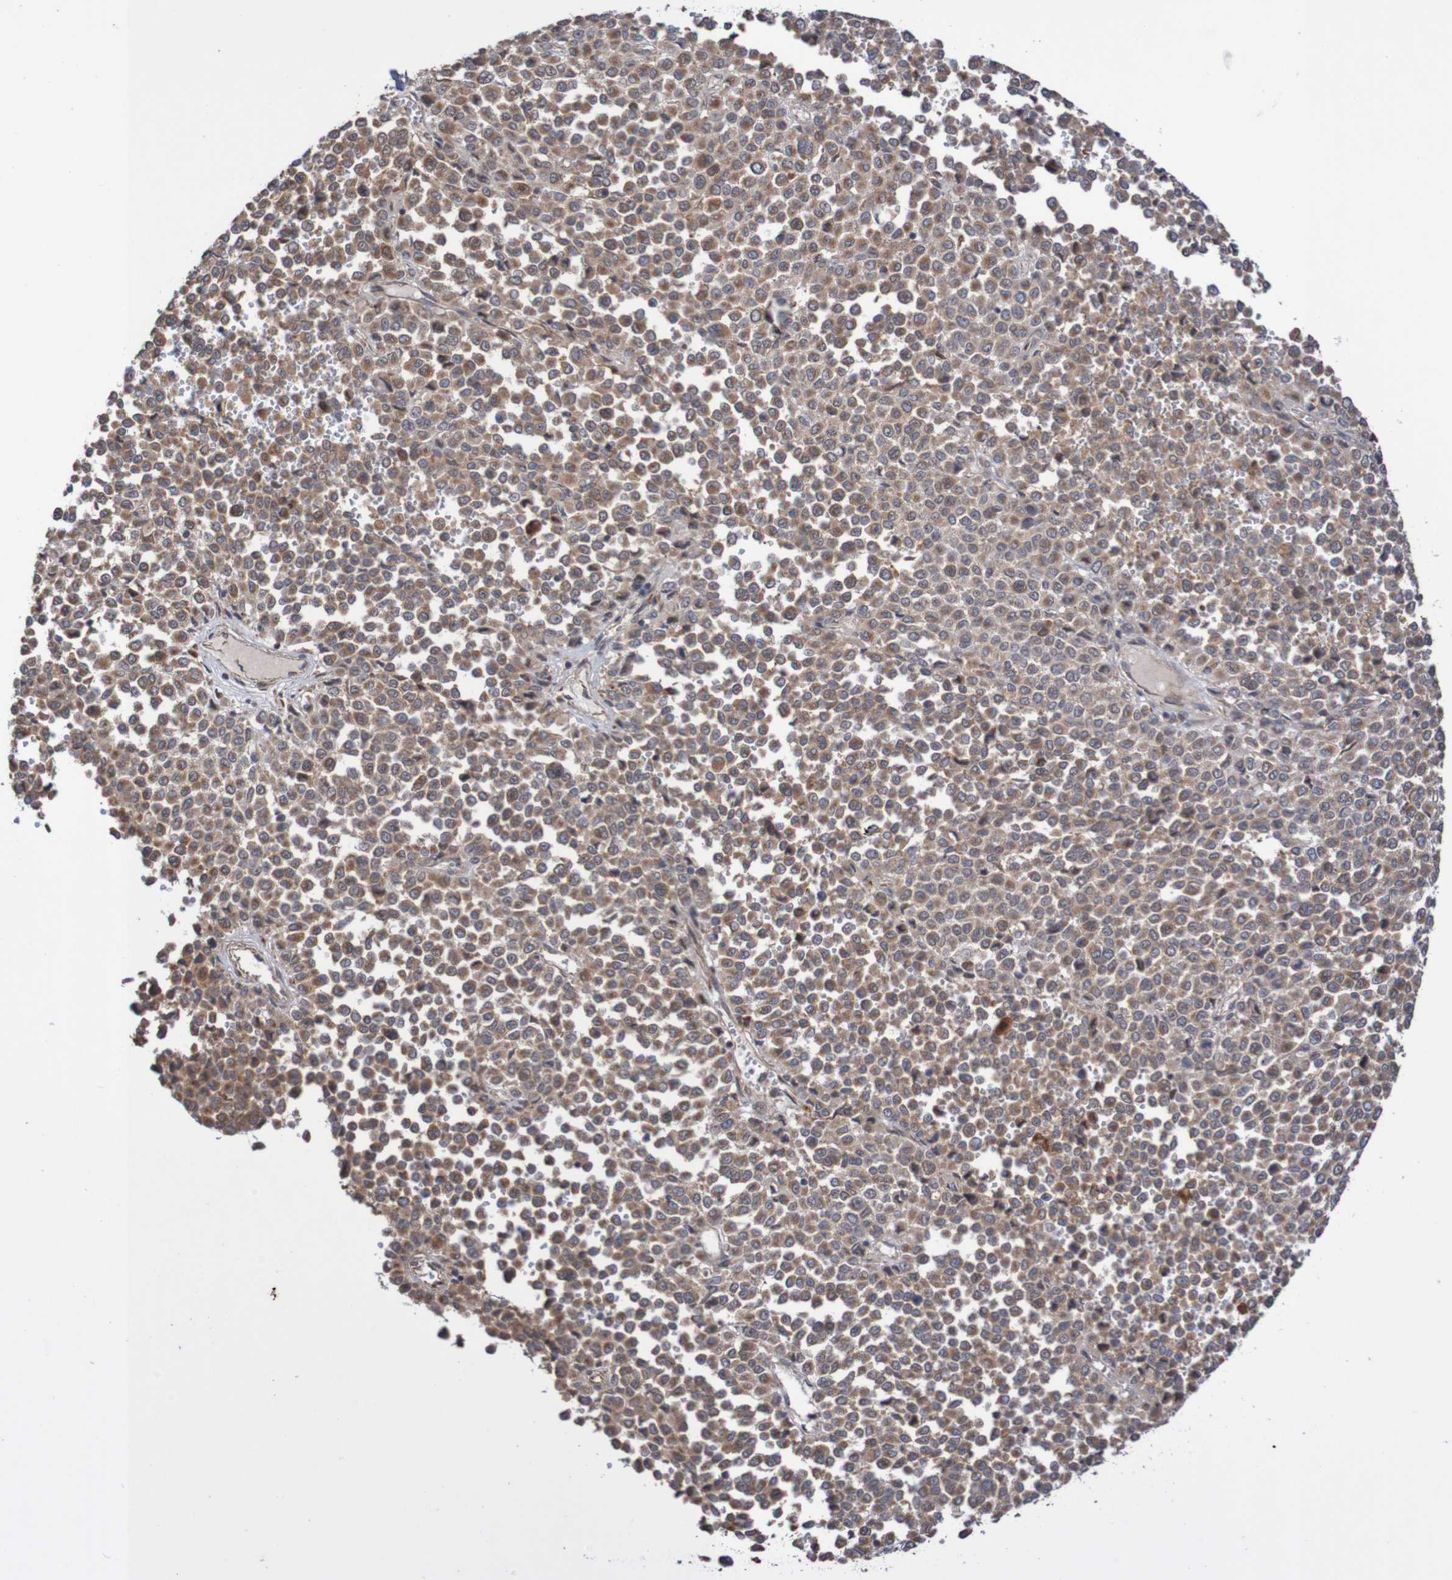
{"staining": {"intensity": "moderate", "quantity": ">75%", "location": "cytoplasmic/membranous"}, "tissue": "melanoma", "cell_type": "Tumor cells", "image_type": "cancer", "snomed": [{"axis": "morphology", "description": "Malignant melanoma, Metastatic site"}, {"axis": "topography", "description": "Pancreas"}], "caption": "High-magnification brightfield microscopy of melanoma stained with DAB (brown) and counterstained with hematoxylin (blue). tumor cells exhibit moderate cytoplasmic/membranous staining is seen in about>75% of cells. (DAB (3,3'-diaminobenzidine) = brown stain, brightfield microscopy at high magnification).", "gene": "PHPT1", "patient": {"sex": "female", "age": 30}}